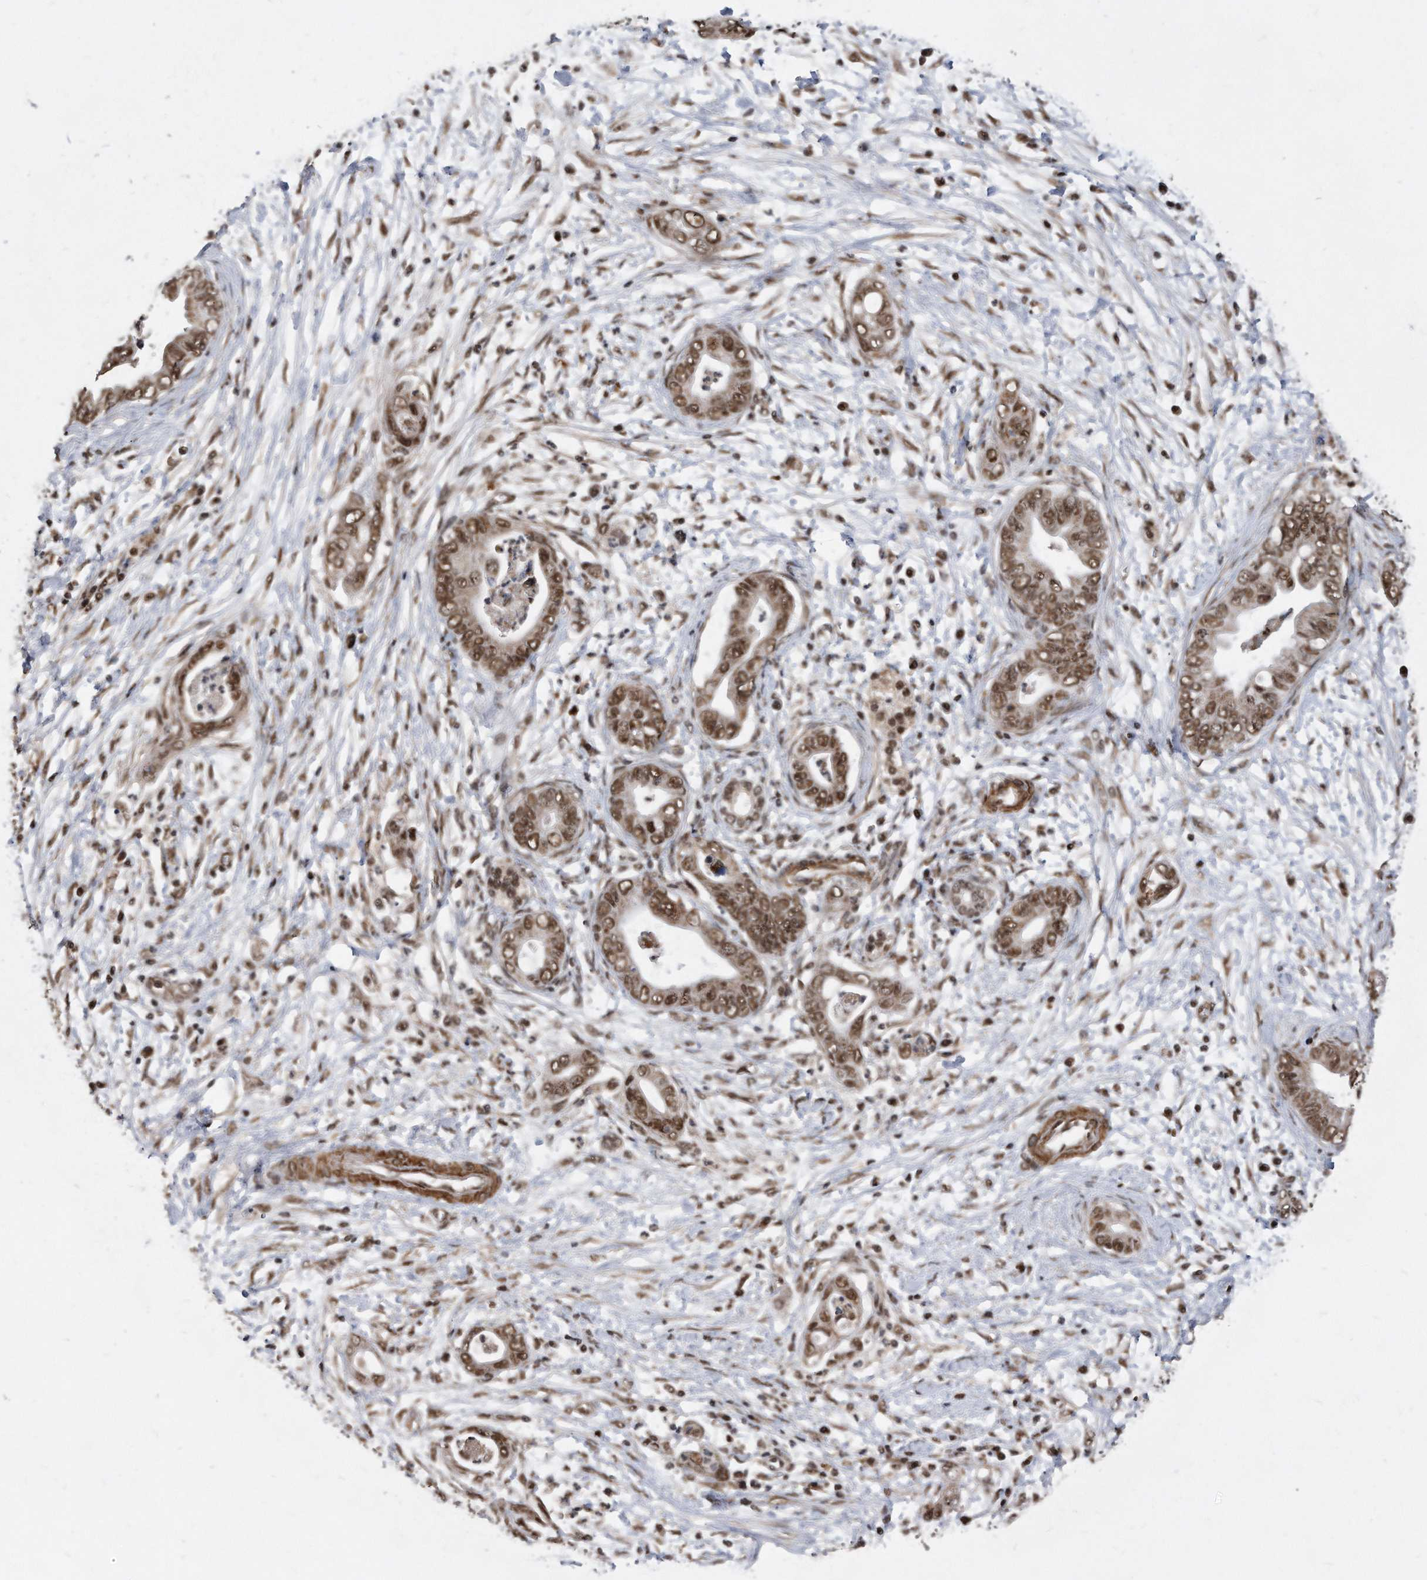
{"staining": {"intensity": "moderate", "quantity": ">75%", "location": "cytoplasmic/membranous,nuclear"}, "tissue": "pancreatic cancer", "cell_type": "Tumor cells", "image_type": "cancer", "snomed": [{"axis": "morphology", "description": "Adenocarcinoma, NOS"}, {"axis": "topography", "description": "Pancreas"}], "caption": "Approximately >75% of tumor cells in human pancreatic cancer demonstrate moderate cytoplasmic/membranous and nuclear protein staining as visualized by brown immunohistochemical staining.", "gene": "DUSP22", "patient": {"sex": "male", "age": 75}}